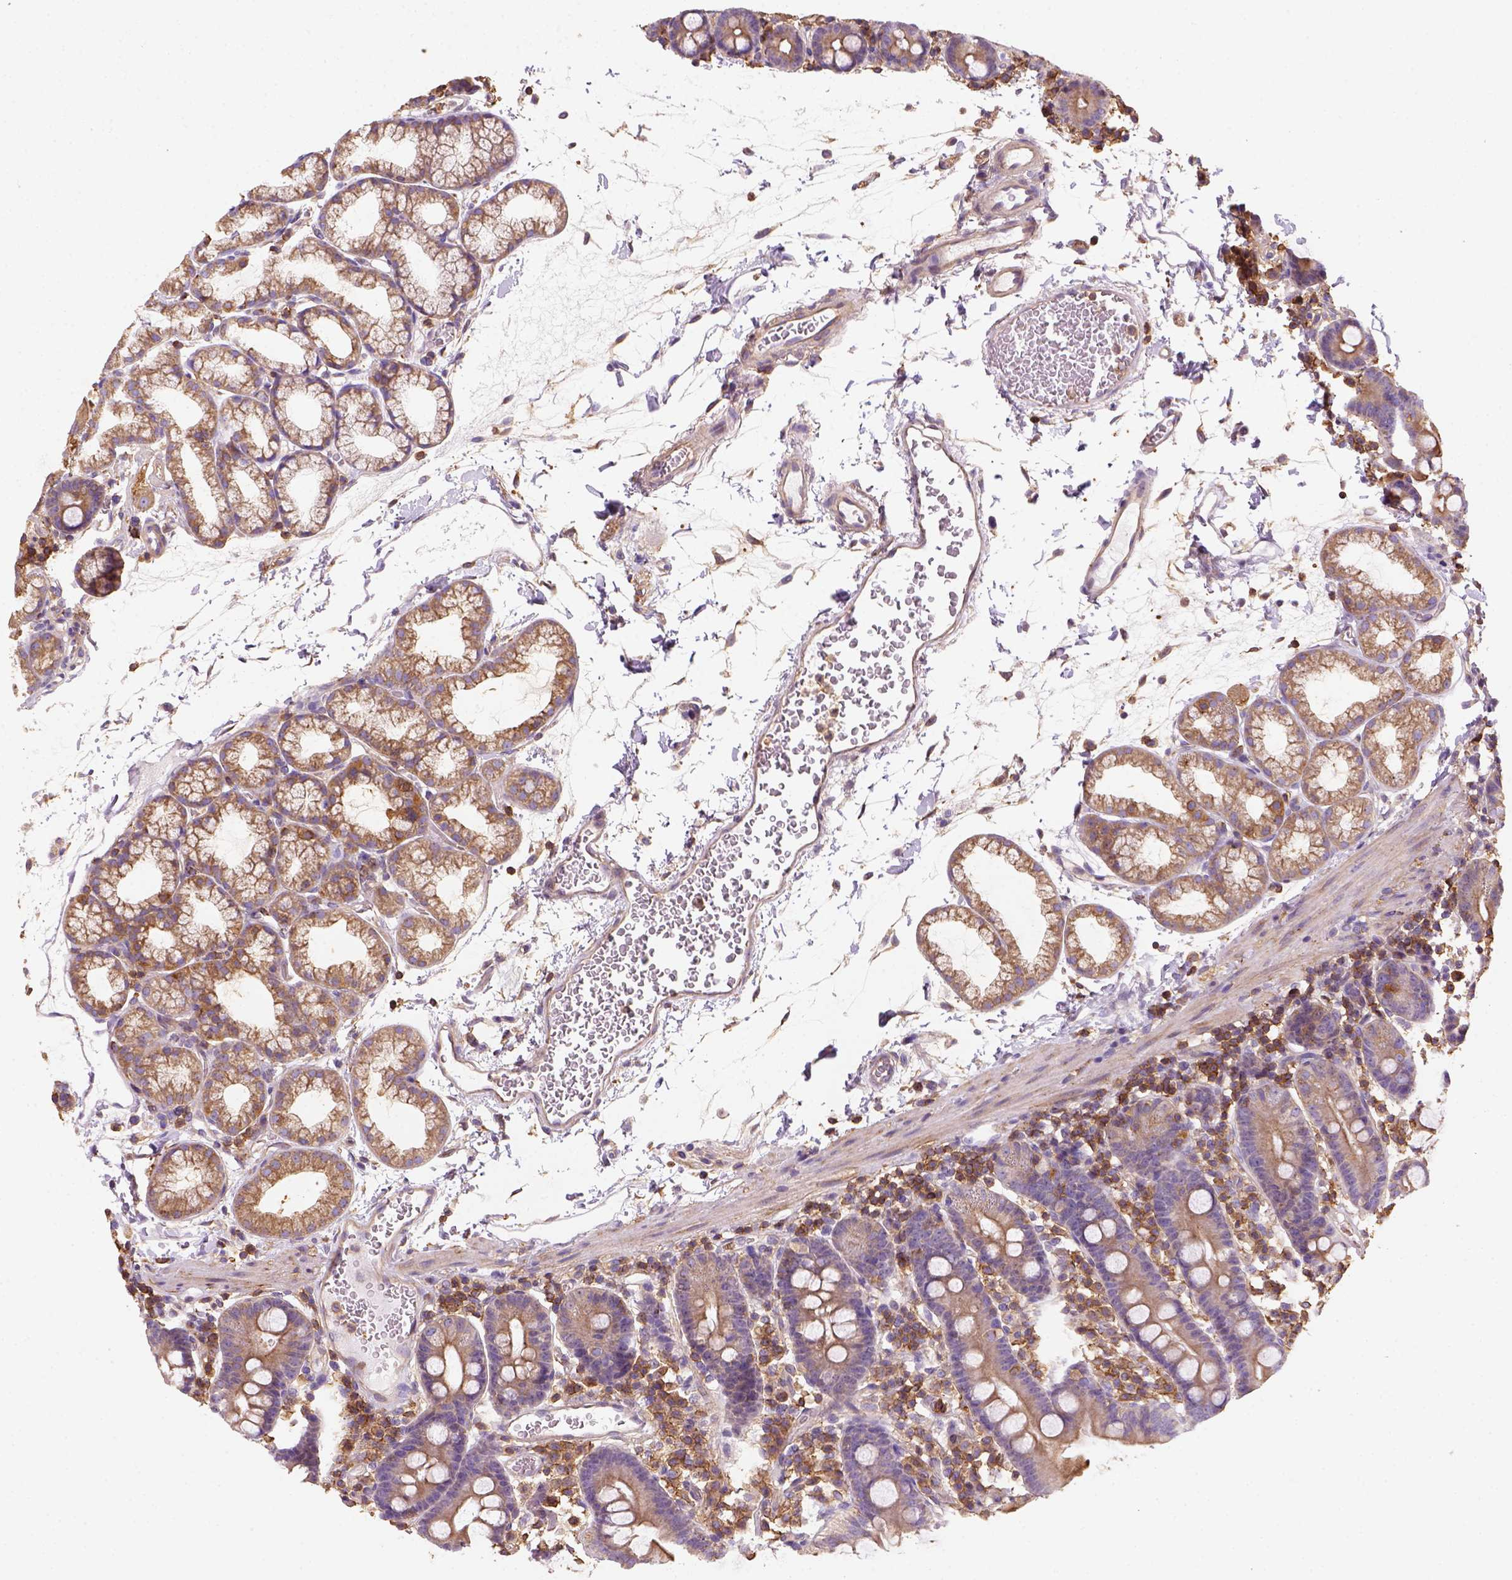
{"staining": {"intensity": "moderate", "quantity": ">75%", "location": "cytoplasmic/membranous"}, "tissue": "duodenum", "cell_type": "Glandular cells", "image_type": "normal", "snomed": [{"axis": "morphology", "description": "Normal tissue, NOS"}, {"axis": "topography", "description": "Pancreas"}, {"axis": "topography", "description": "Duodenum"}], "caption": "Immunohistochemistry (IHC) (DAB) staining of benign duodenum reveals moderate cytoplasmic/membranous protein staining in approximately >75% of glandular cells. The protein is shown in brown color, while the nuclei are stained blue.", "gene": "GPRC5D", "patient": {"sex": "male", "age": 59}}